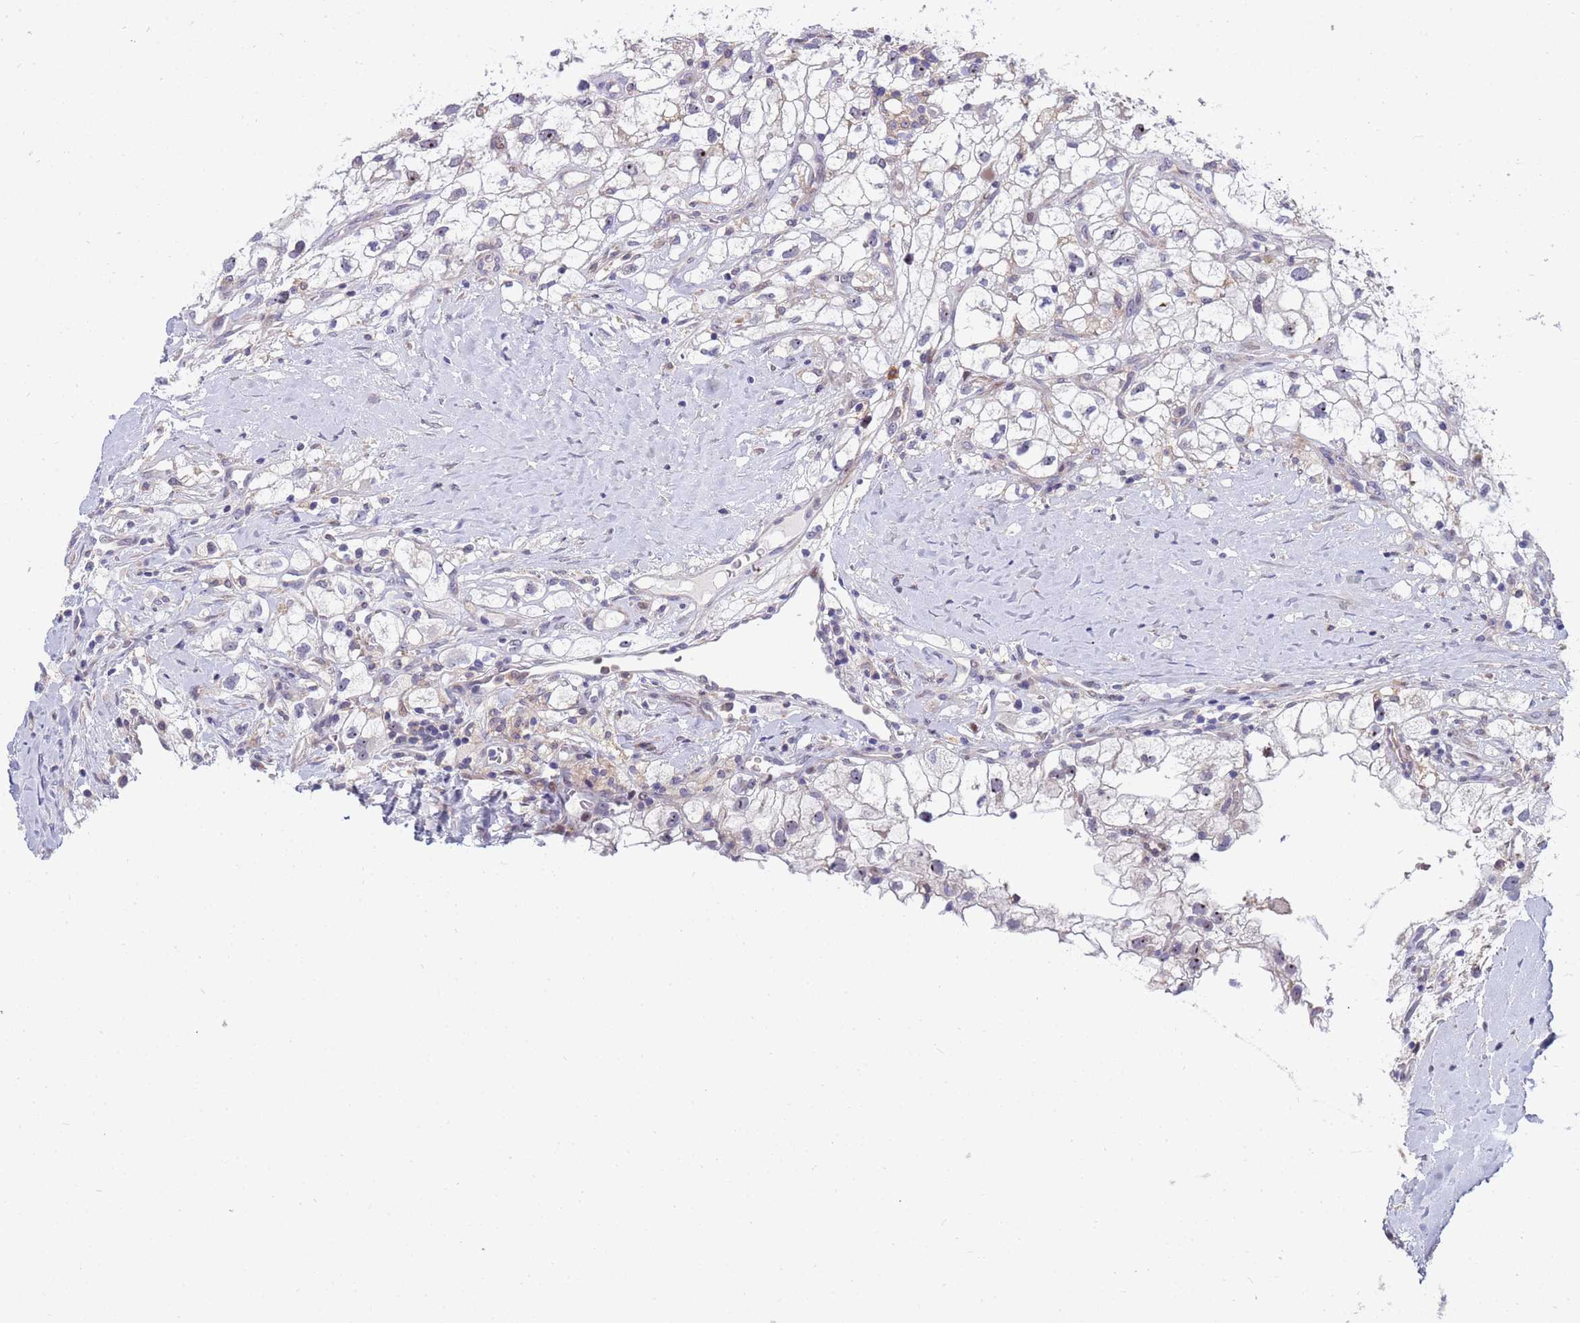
{"staining": {"intensity": "weak", "quantity": "<25%", "location": "nuclear"}, "tissue": "renal cancer", "cell_type": "Tumor cells", "image_type": "cancer", "snomed": [{"axis": "morphology", "description": "Adenocarcinoma, NOS"}, {"axis": "topography", "description": "Kidney"}], "caption": "Immunohistochemical staining of human adenocarcinoma (renal) displays no significant staining in tumor cells.", "gene": "LRATD1", "patient": {"sex": "male", "age": 59}}